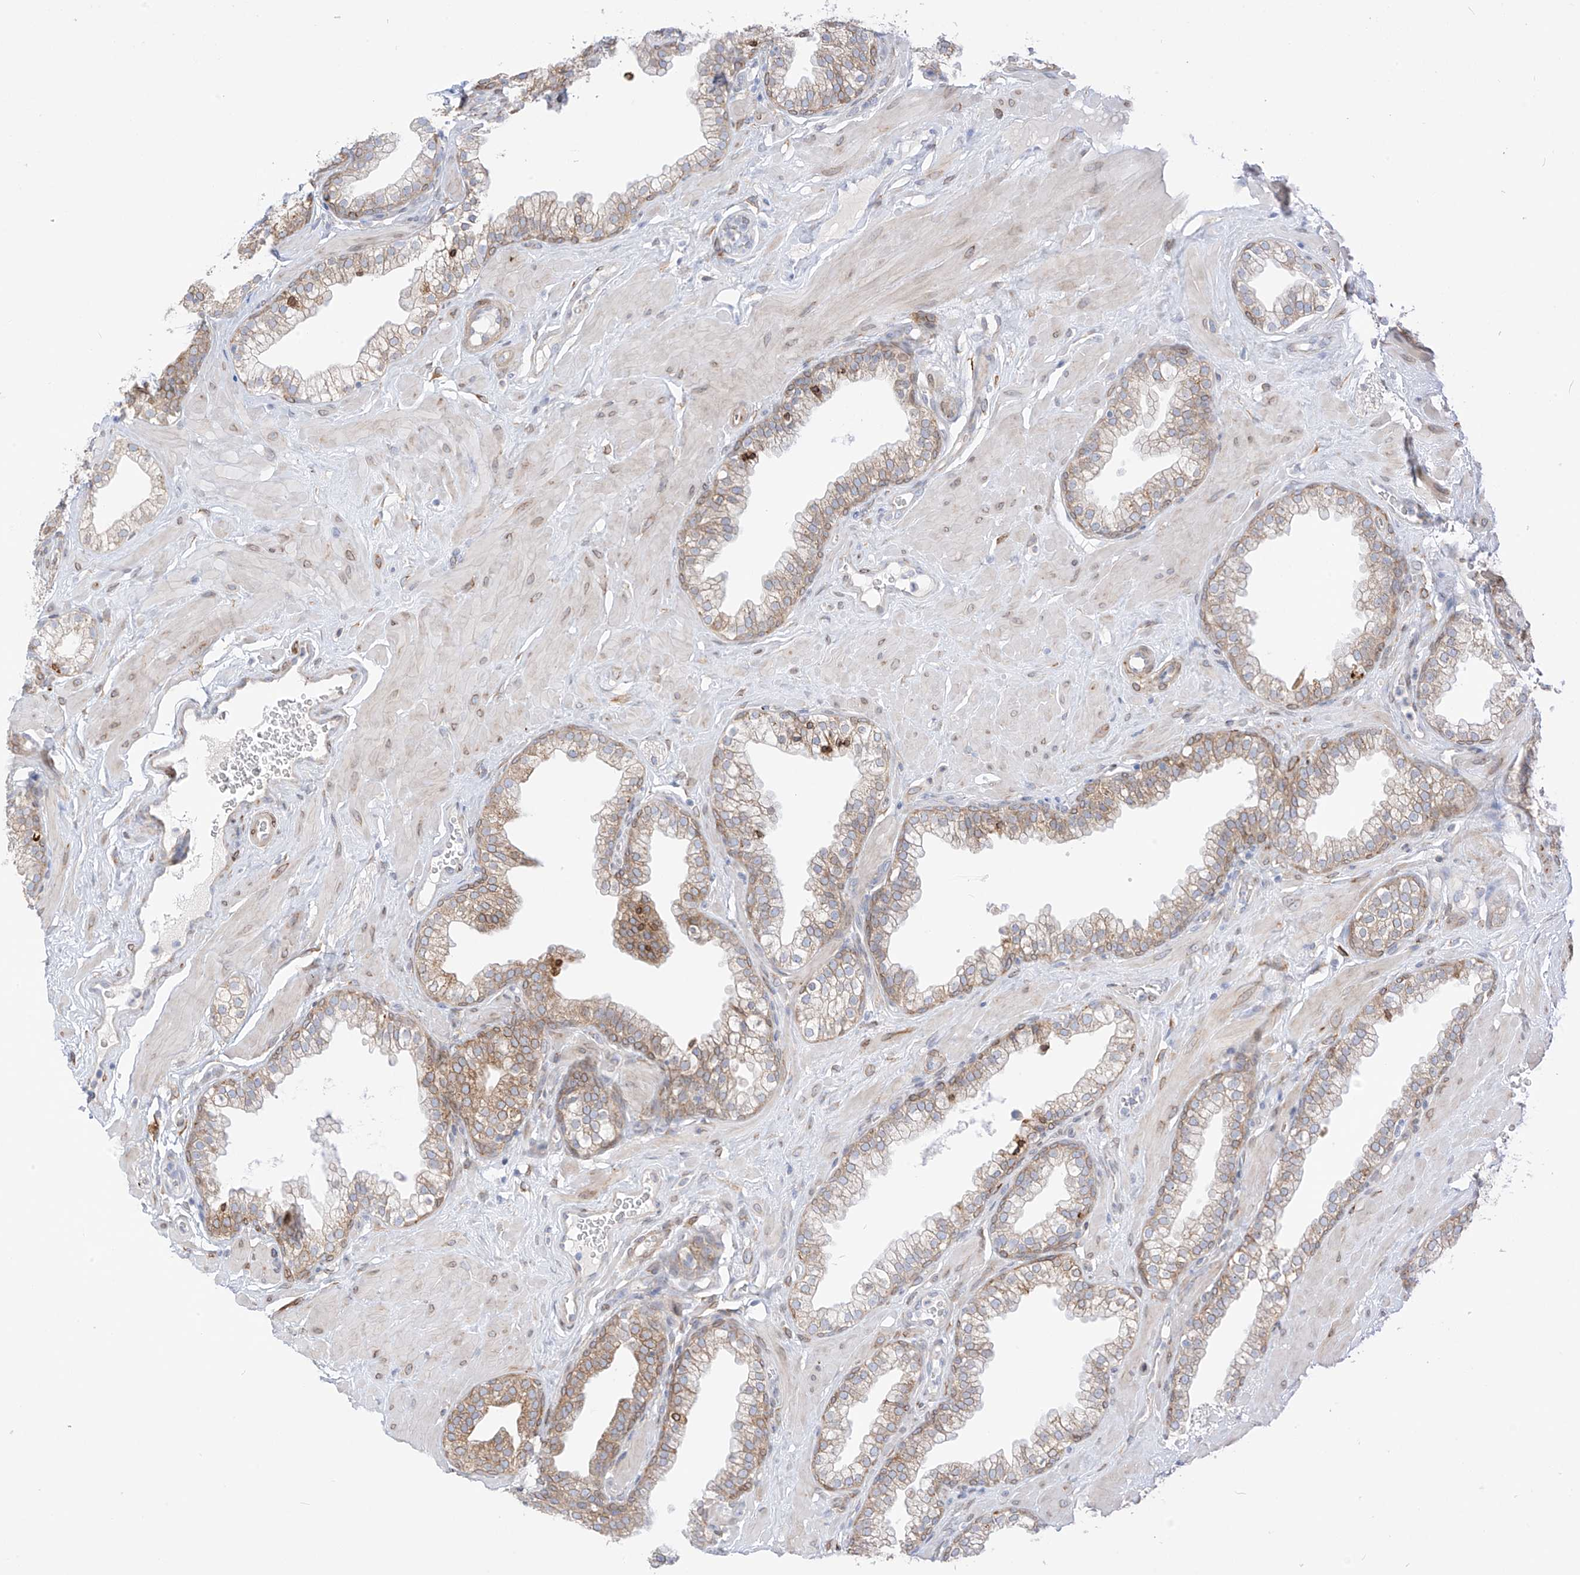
{"staining": {"intensity": "moderate", "quantity": ">75%", "location": "cytoplasmic/membranous"}, "tissue": "prostate", "cell_type": "Glandular cells", "image_type": "normal", "snomed": [{"axis": "morphology", "description": "Normal tissue, NOS"}, {"axis": "morphology", "description": "Urothelial carcinoma, Low grade"}, {"axis": "topography", "description": "Urinary bladder"}, {"axis": "topography", "description": "Prostate"}], "caption": "This is a photomicrograph of IHC staining of unremarkable prostate, which shows moderate staining in the cytoplasmic/membranous of glandular cells.", "gene": "PCYOX1", "patient": {"sex": "male", "age": 60}}